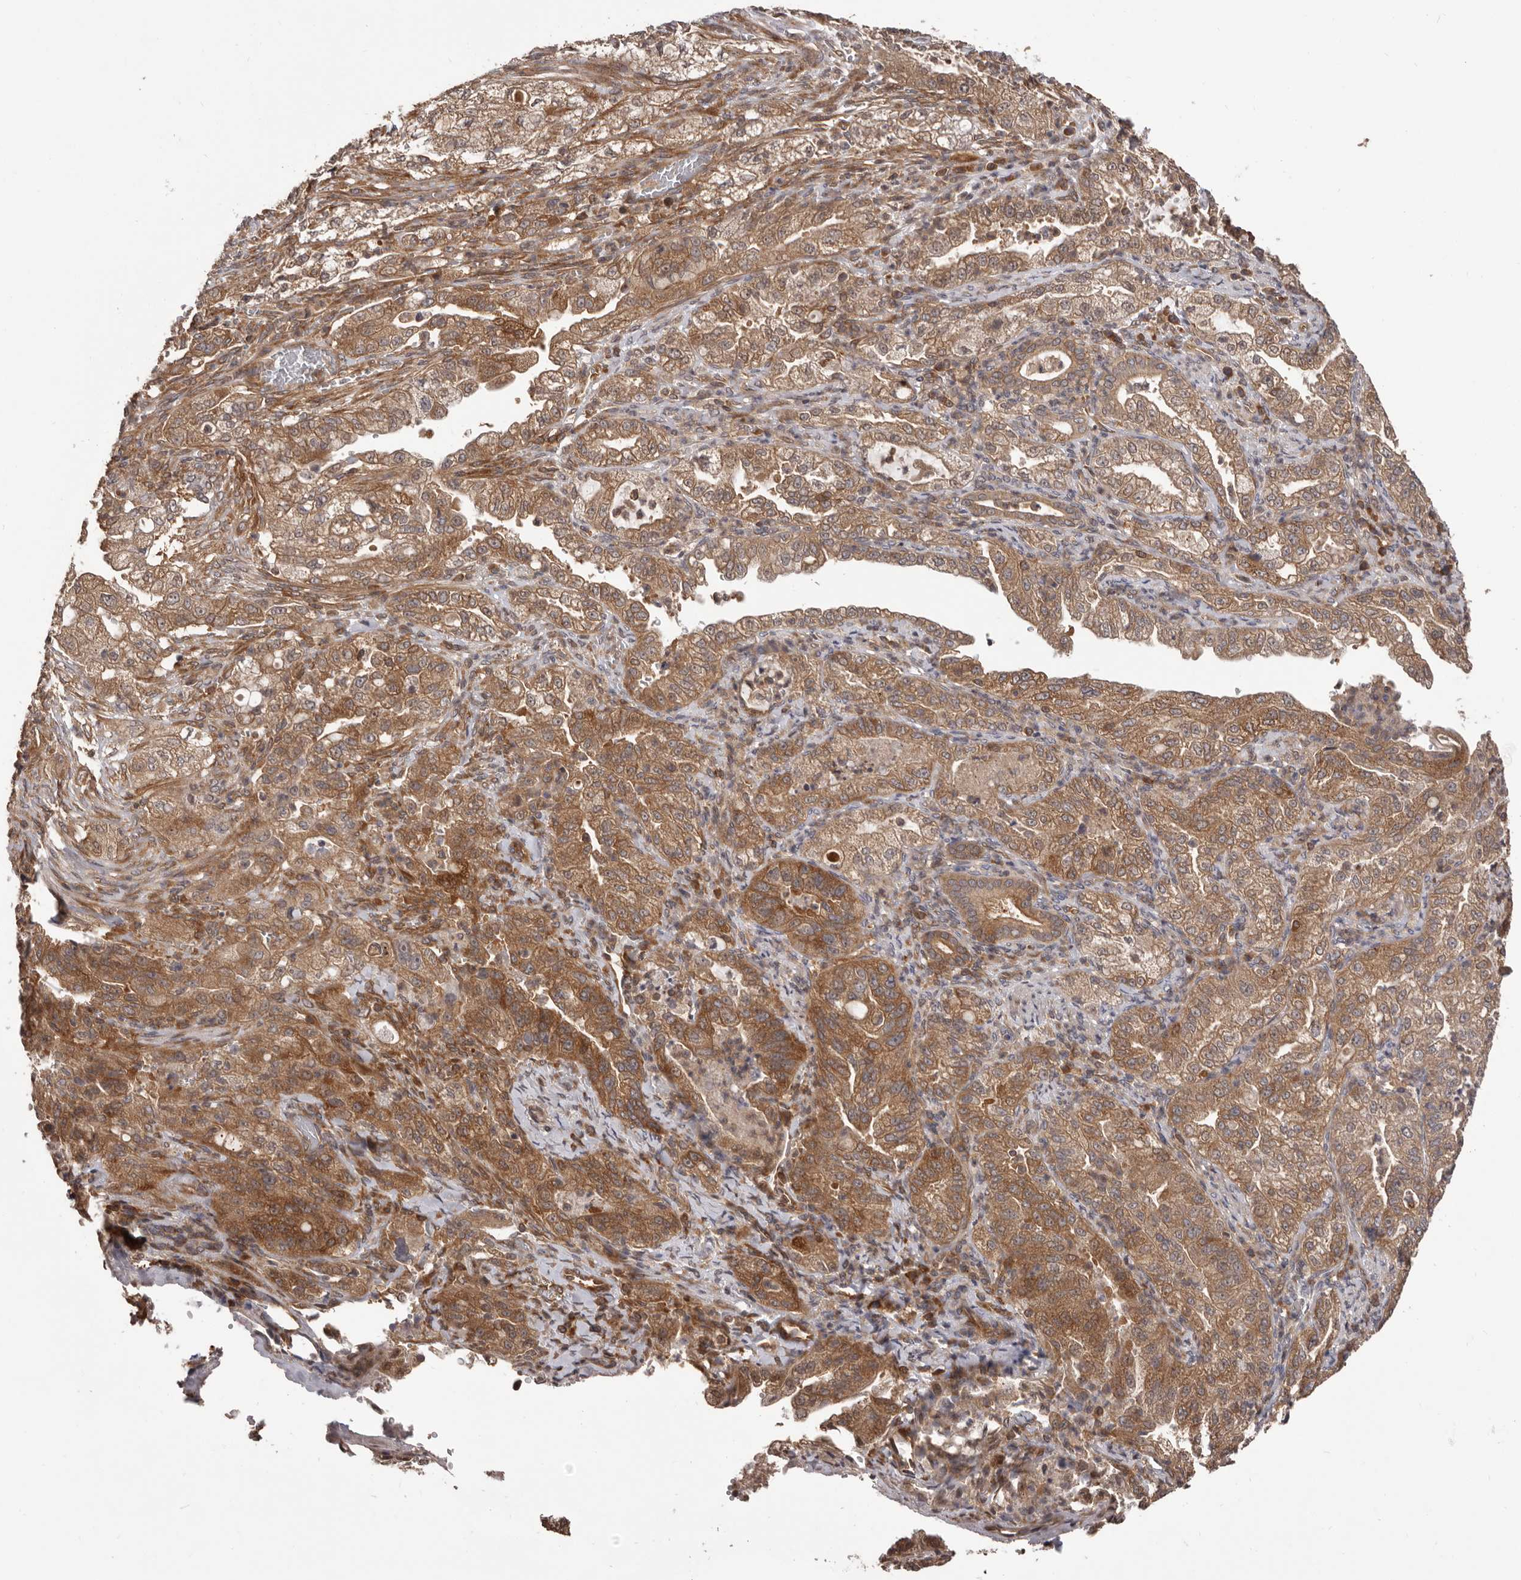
{"staining": {"intensity": "moderate", "quantity": ">75%", "location": "cytoplasmic/membranous"}, "tissue": "pancreatic cancer", "cell_type": "Tumor cells", "image_type": "cancer", "snomed": [{"axis": "morphology", "description": "Adenocarcinoma, NOS"}, {"axis": "topography", "description": "Pancreas"}], "caption": "Immunohistochemistry (DAB (3,3'-diaminobenzidine)) staining of adenocarcinoma (pancreatic) demonstrates moderate cytoplasmic/membranous protein staining in about >75% of tumor cells.", "gene": "HBS1L", "patient": {"sex": "female", "age": 78}}